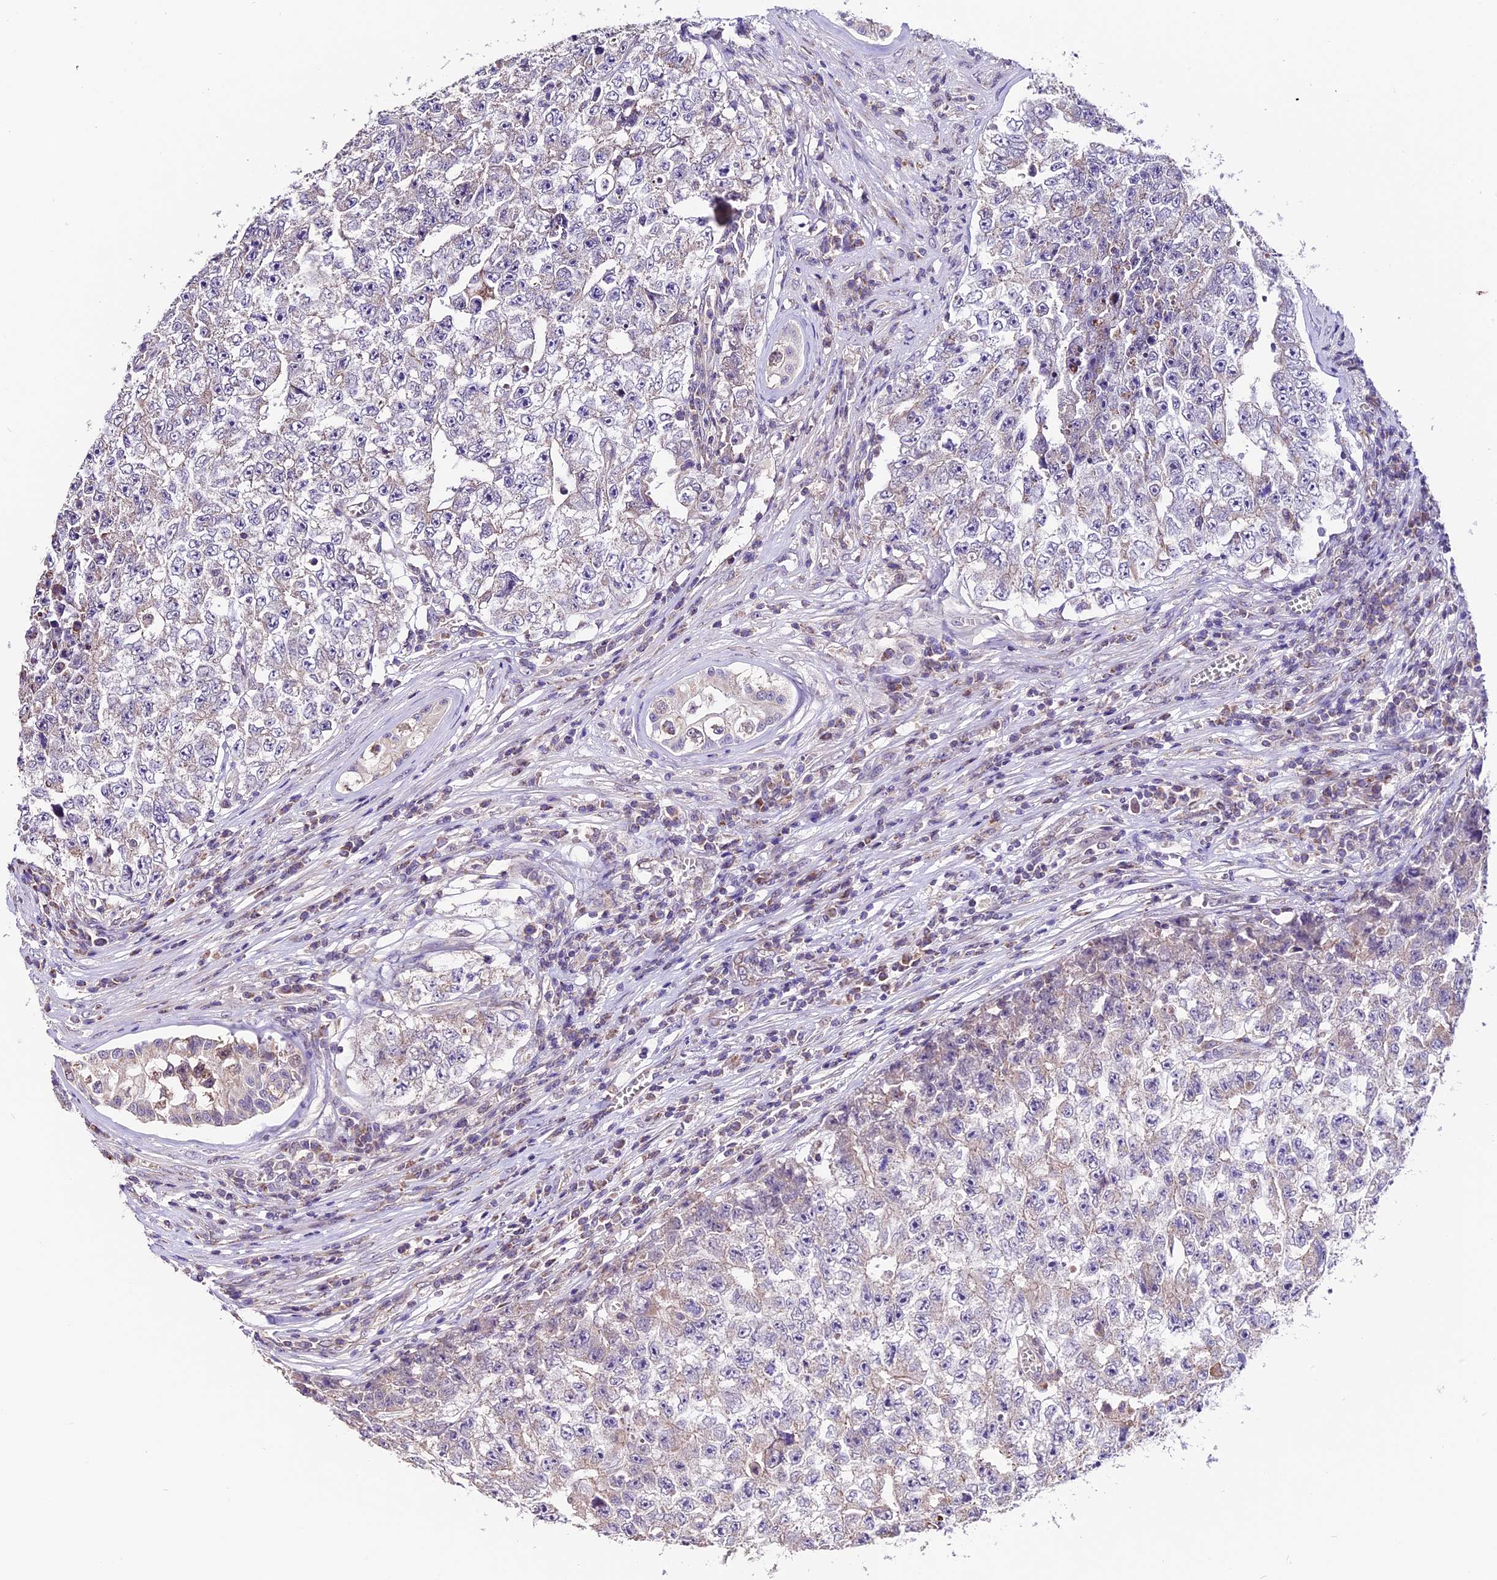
{"staining": {"intensity": "negative", "quantity": "none", "location": "none"}, "tissue": "testis cancer", "cell_type": "Tumor cells", "image_type": "cancer", "snomed": [{"axis": "morphology", "description": "Carcinoma, Embryonal, NOS"}, {"axis": "topography", "description": "Testis"}], "caption": "Embryonal carcinoma (testis) was stained to show a protein in brown. There is no significant expression in tumor cells. (Stains: DAB (3,3'-diaminobenzidine) immunohistochemistry (IHC) with hematoxylin counter stain, Microscopy: brightfield microscopy at high magnification).", "gene": "DDX28", "patient": {"sex": "male", "age": 17}}